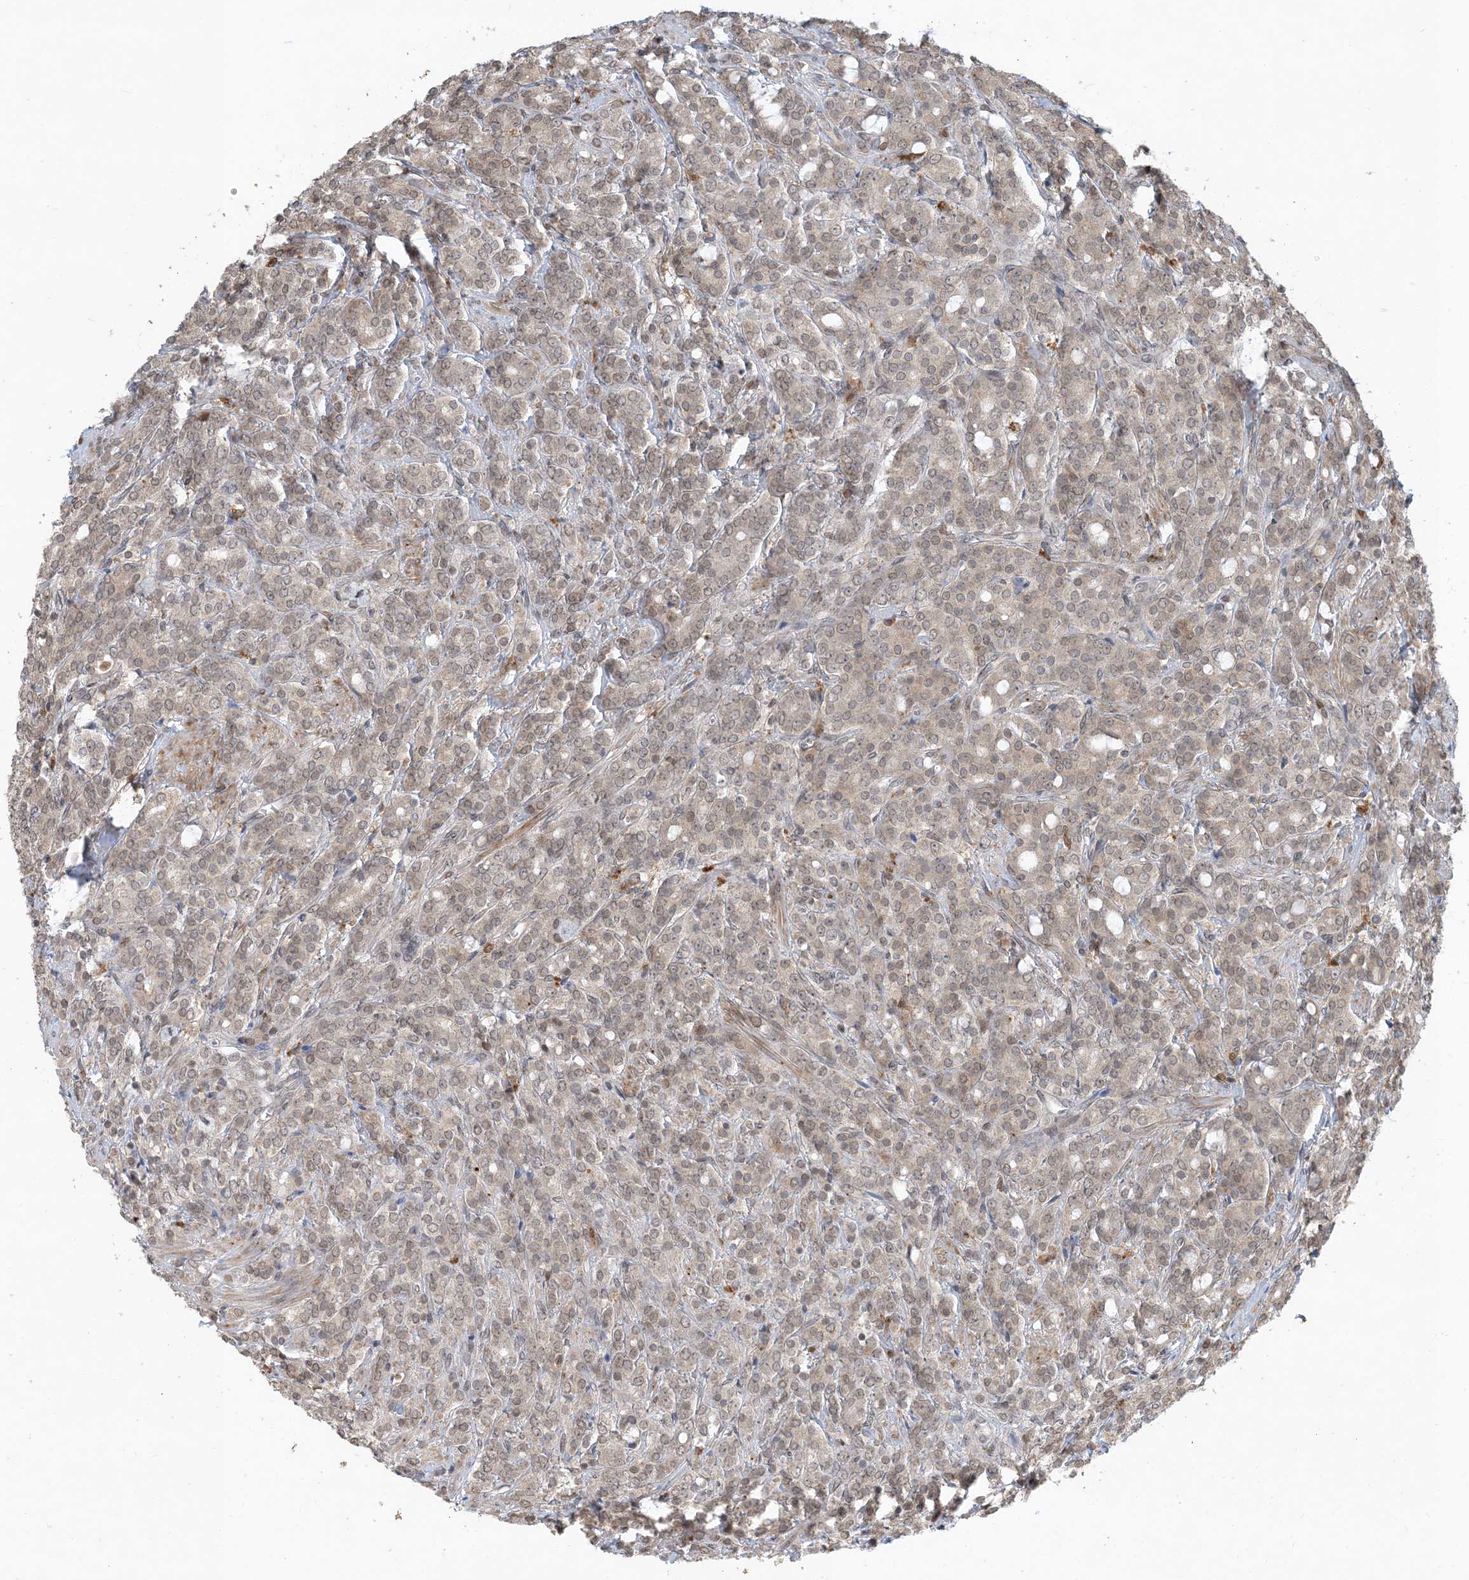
{"staining": {"intensity": "weak", "quantity": "25%-75%", "location": "cytoplasmic/membranous,nuclear"}, "tissue": "prostate cancer", "cell_type": "Tumor cells", "image_type": "cancer", "snomed": [{"axis": "morphology", "description": "Adenocarcinoma, High grade"}, {"axis": "topography", "description": "Prostate"}], "caption": "This image reveals immunohistochemistry (IHC) staining of adenocarcinoma (high-grade) (prostate), with low weak cytoplasmic/membranous and nuclear staining in about 25%-75% of tumor cells.", "gene": "NAGK", "patient": {"sex": "male", "age": 62}}